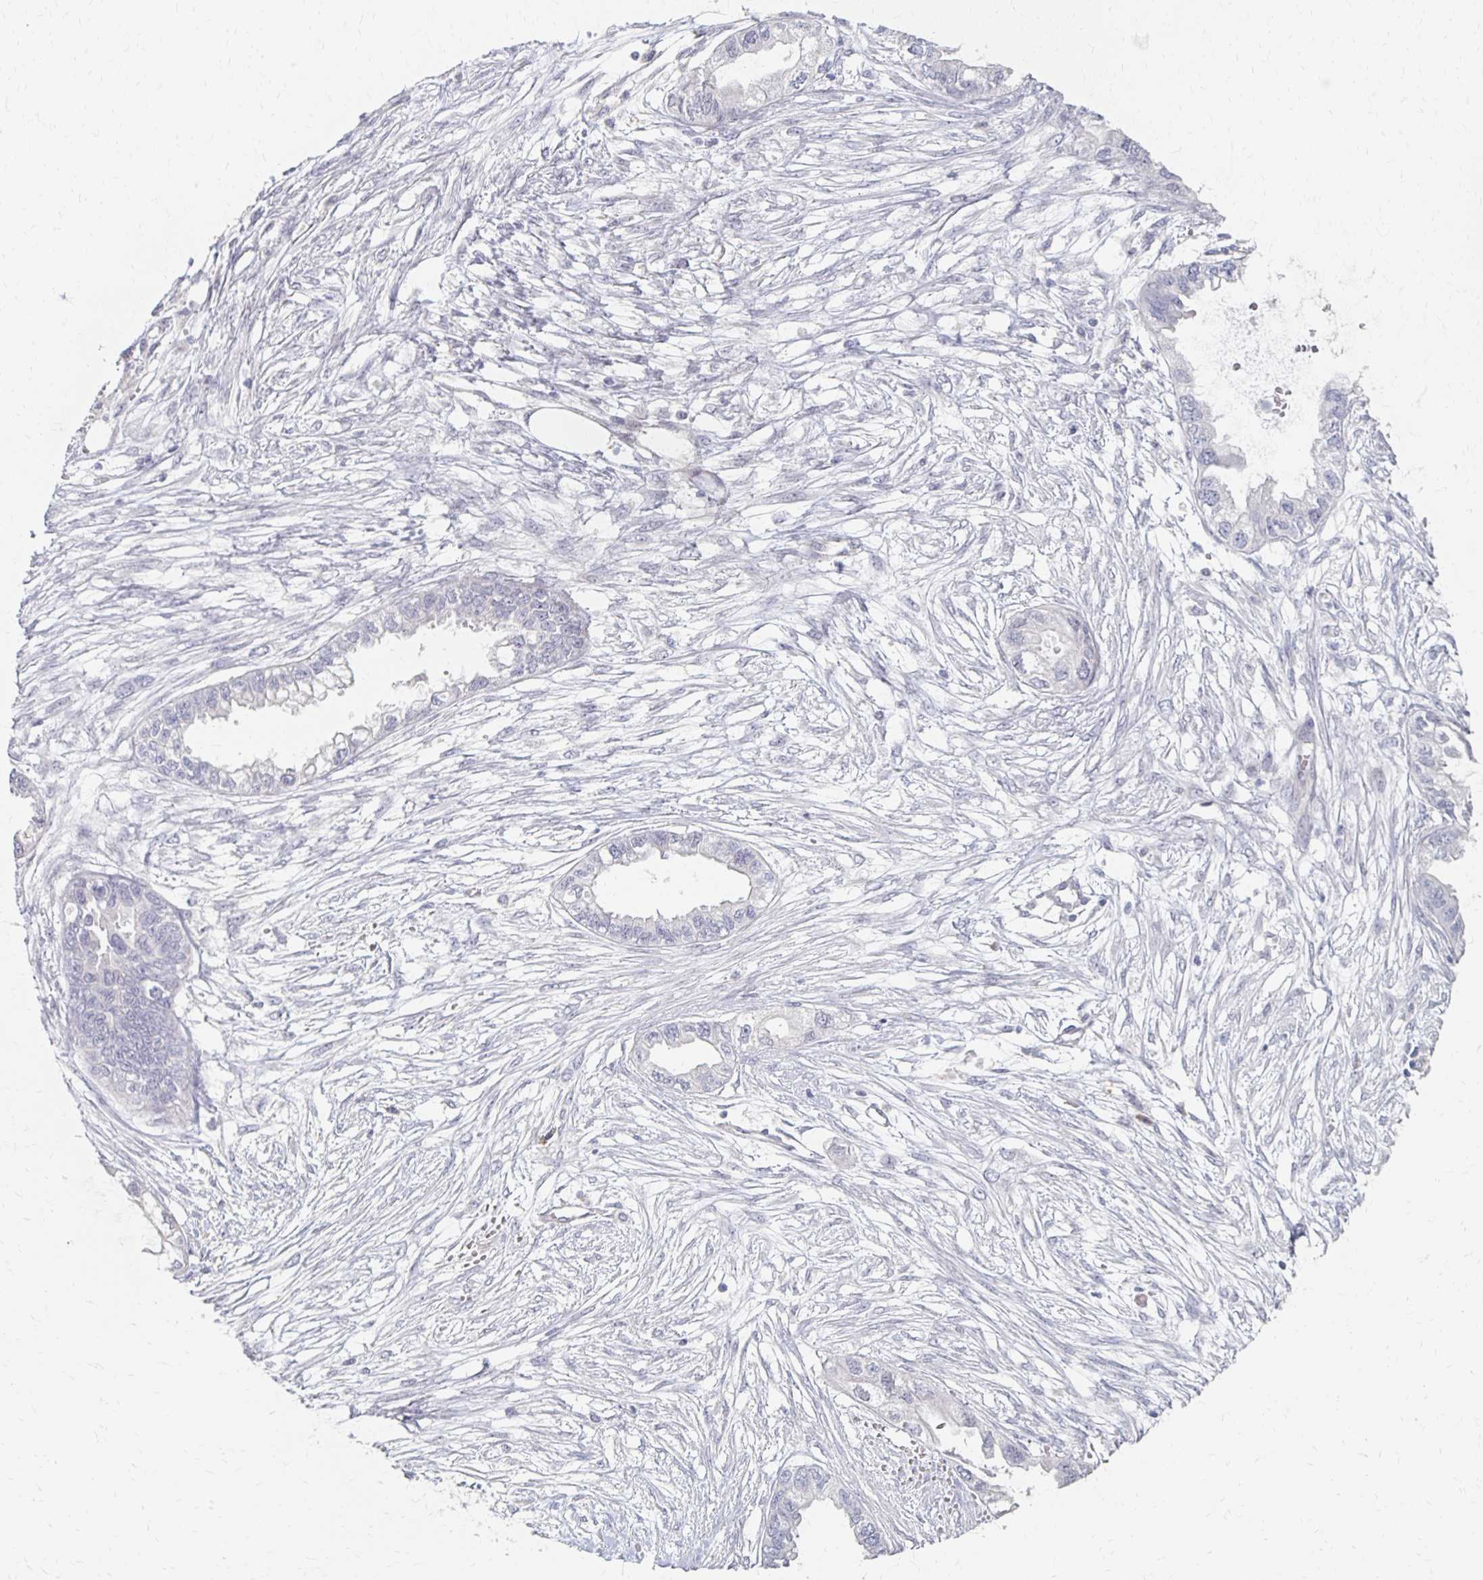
{"staining": {"intensity": "negative", "quantity": "none", "location": "none"}, "tissue": "endometrial cancer", "cell_type": "Tumor cells", "image_type": "cancer", "snomed": [{"axis": "morphology", "description": "Adenocarcinoma, NOS"}, {"axis": "morphology", "description": "Adenocarcinoma, metastatic, NOS"}, {"axis": "topography", "description": "Adipose tissue"}, {"axis": "topography", "description": "Endometrium"}], "caption": "IHC micrograph of endometrial cancer (adenocarcinoma) stained for a protein (brown), which exhibits no positivity in tumor cells.", "gene": "PRKCB", "patient": {"sex": "female", "age": 67}}